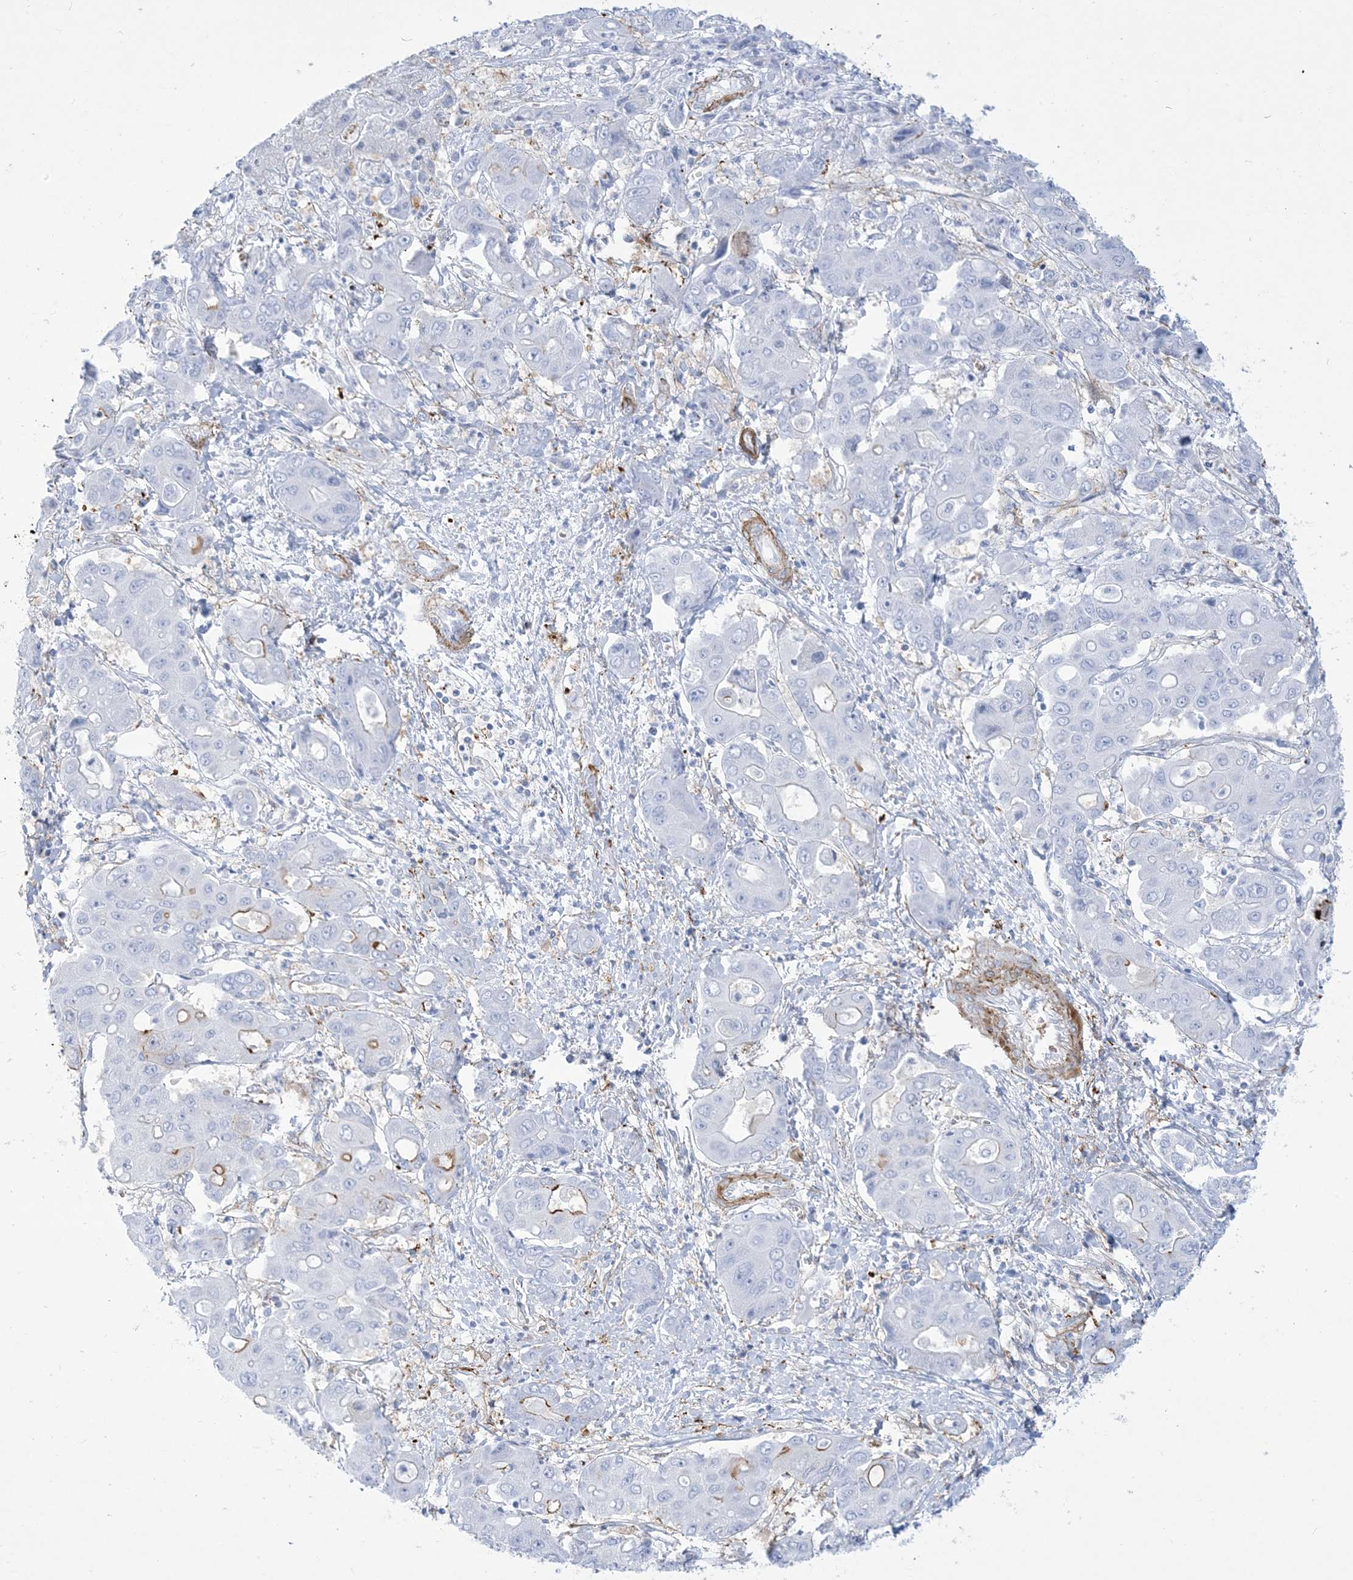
{"staining": {"intensity": "negative", "quantity": "none", "location": "none"}, "tissue": "liver cancer", "cell_type": "Tumor cells", "image_type": "cancer", "snomed": [{"axis": "morphology", "description": "Cholangiocarcinoma"}, {"axis": "topography", "description": "Liver"}], "caption": "There is no significant expression in tumor cells of liver cancer.", "gene": "B3GNT7", "patient": {"sex": "male", "age": 67}}